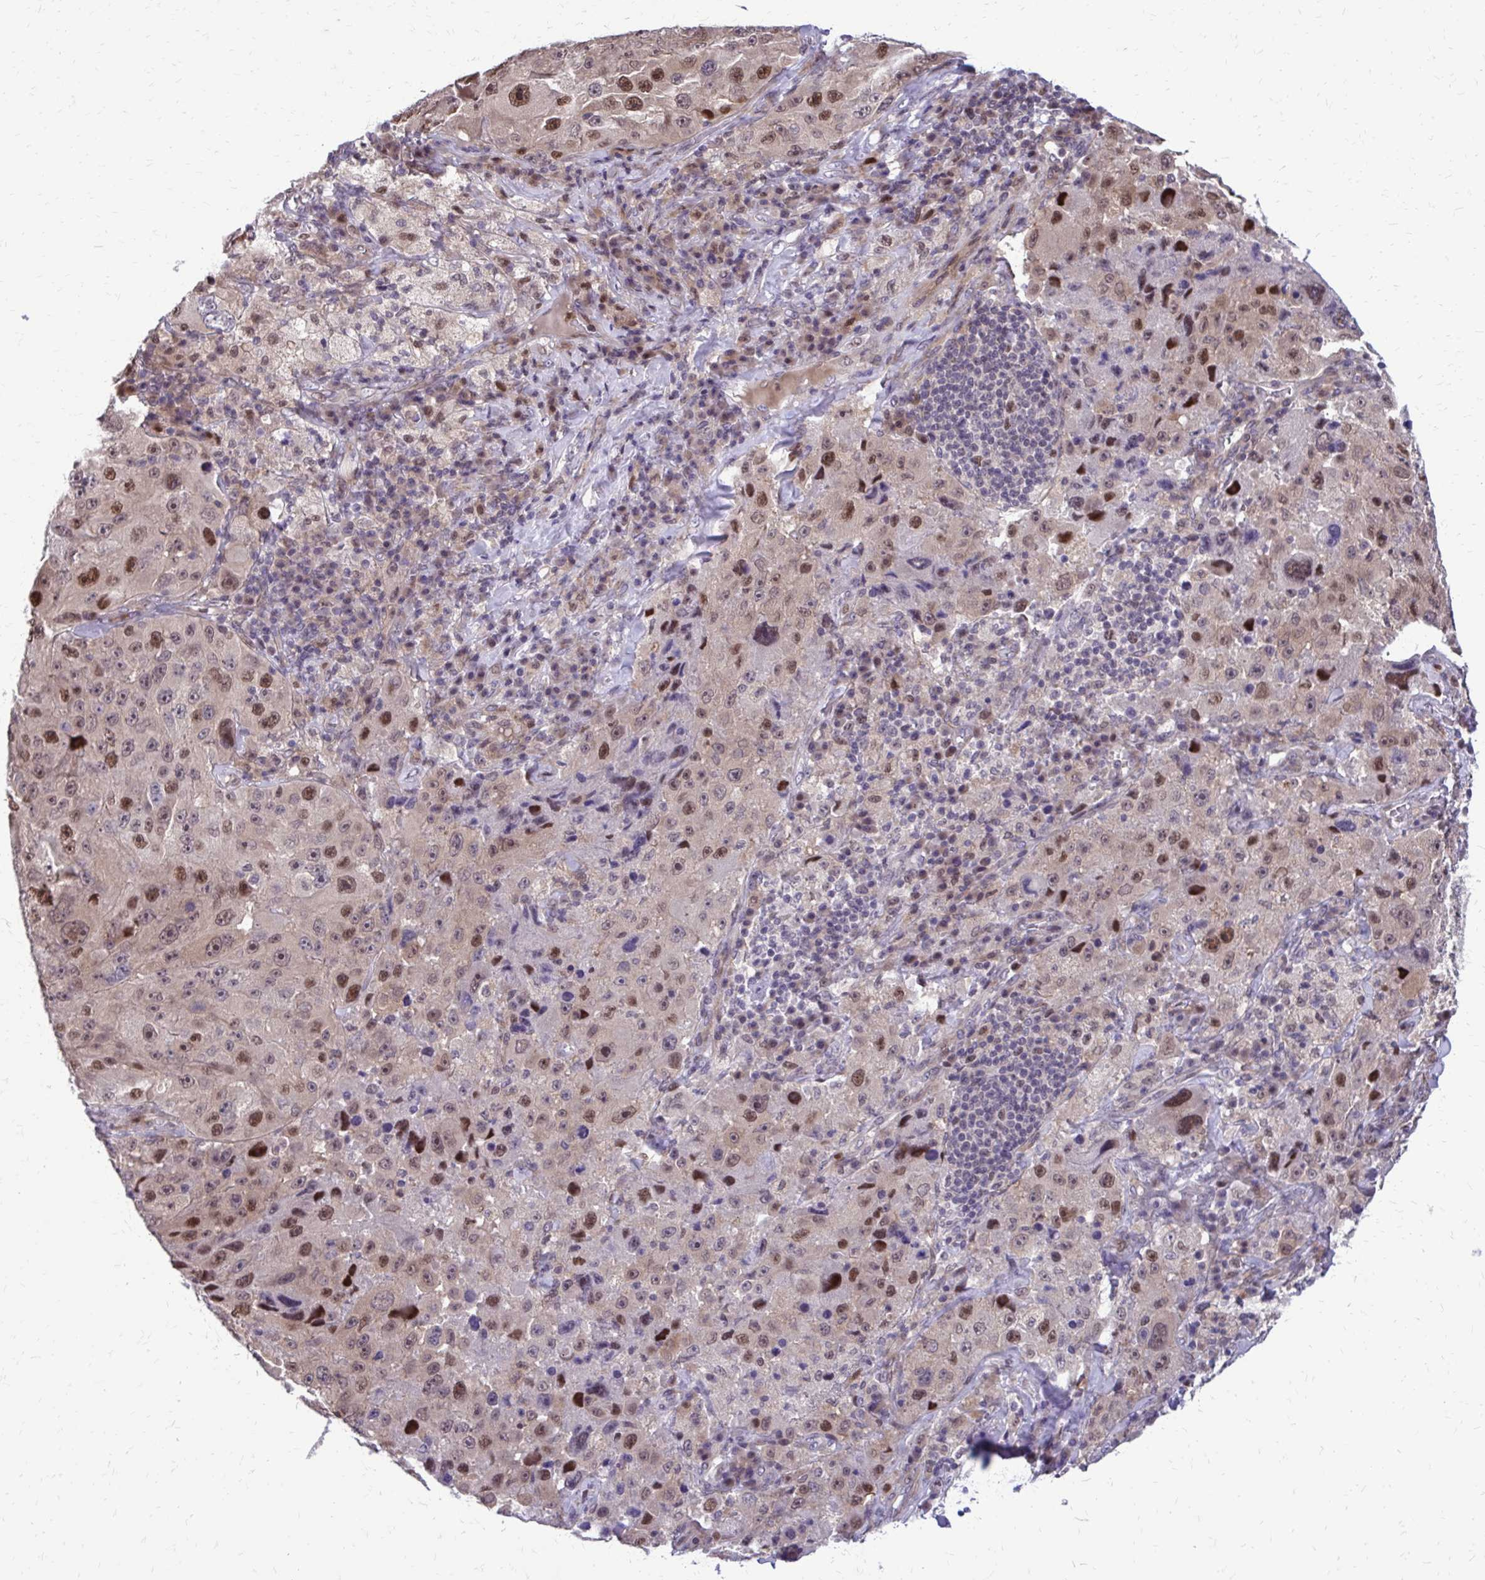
{"staining": {"intensity": "moderate", "quantity": "25%-75%", "location": "nuclear"}, "tissue": "melanoma", "cell_type": "Tumor cells", "image_type": "cancer", "snomed": [{"axis": "morphology", "description": "Malignant melanoma, Metastatic site"}, {"axis": "topography", "description": "Lymph node"}], "caption": "This photomicrograph displays IHC staining of melanoma, with medium moderate nuclear staining in approximately 25%-75% of tumor cells.", "gene": "ANKRD30B", "patient": {"sex": "male", "age": 62}}